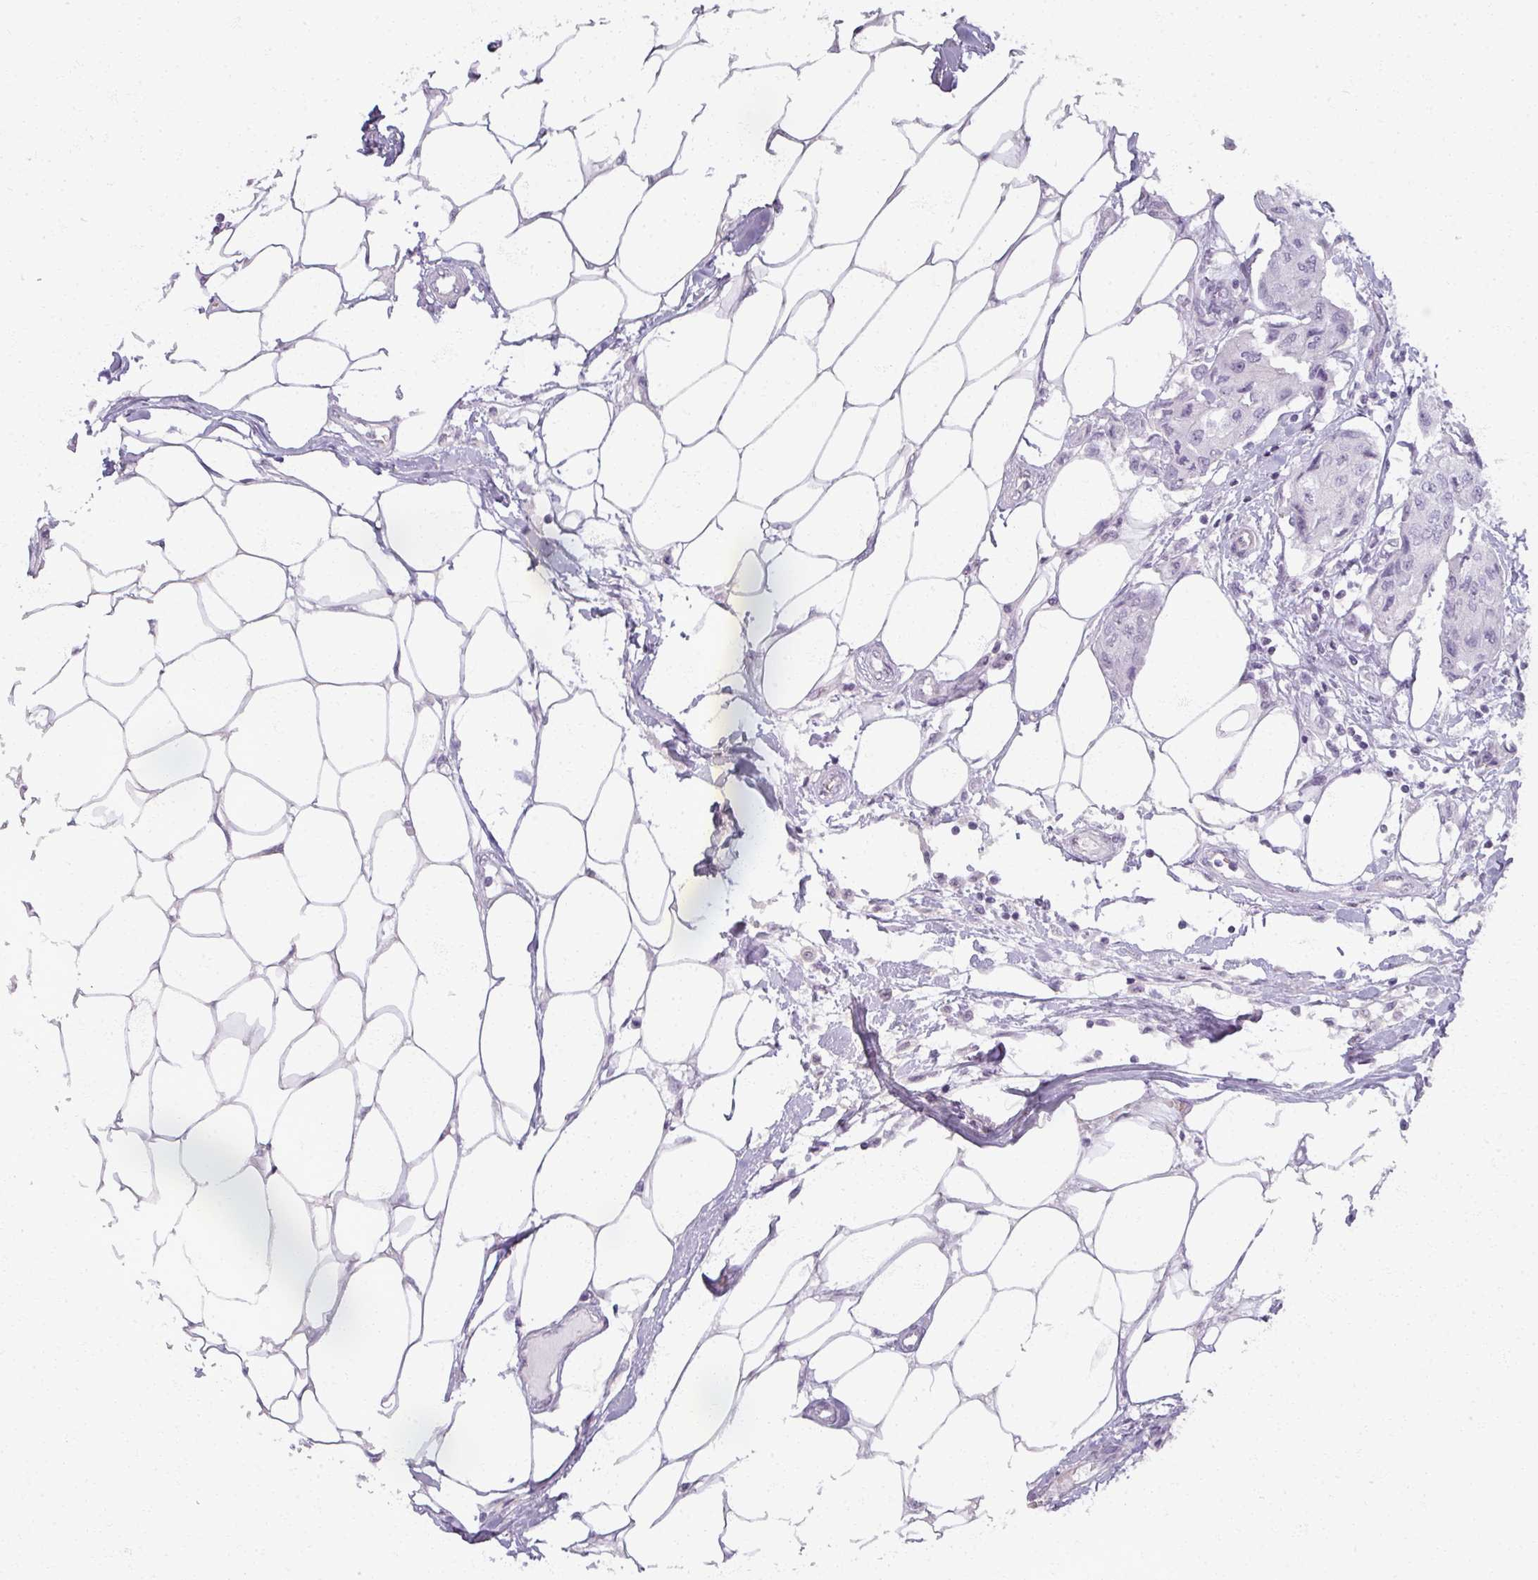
{"staining": {"intensity": "negative", "quantity": "none", "location": "none"}, "tissue": "breast cancer", "cell_type": "Tumor cells", "image_type": "cancer", "snomed": [{"axis": "morphology", "description": "Duct carcinoma"}, {"axis": "topography", "description": "Breast"}, {"axis": "topography", "description": "Lymph node"}], "caption": "There is no significant positivity in tumor cells of breast invasive ductal carcinoma.", "gene": "RFPL2", "patient": {"sex": "female", "age": 80}}